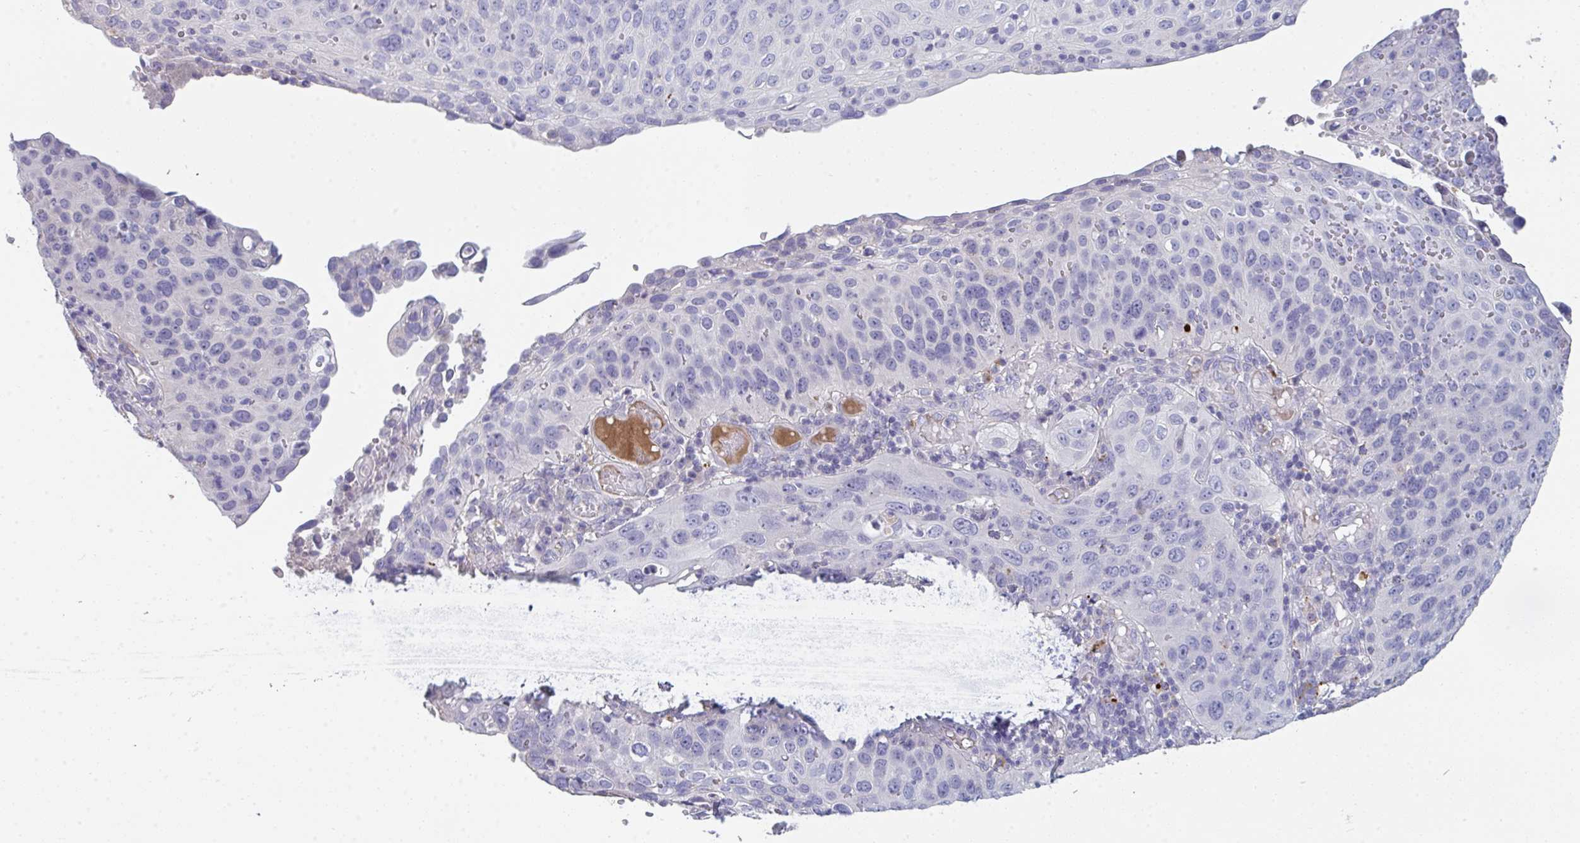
{"staining": {"intensity": "negative", "quantity": "none", "location": "none"}, "tissue": "cervical cancer", "cell_type": "Tumor cells", "image_type": "cancer", "snomed": [{"axis": "morphology", "description": "Squamous cell carcinoma, NOS"}, {"axis": "topography", "description": "Cervix"}], "caption": "Tumor cells show no significant protein staining in cervical cancer.", "gene": "HGFAC", "patient": {"sex": "female", "age": 36}}